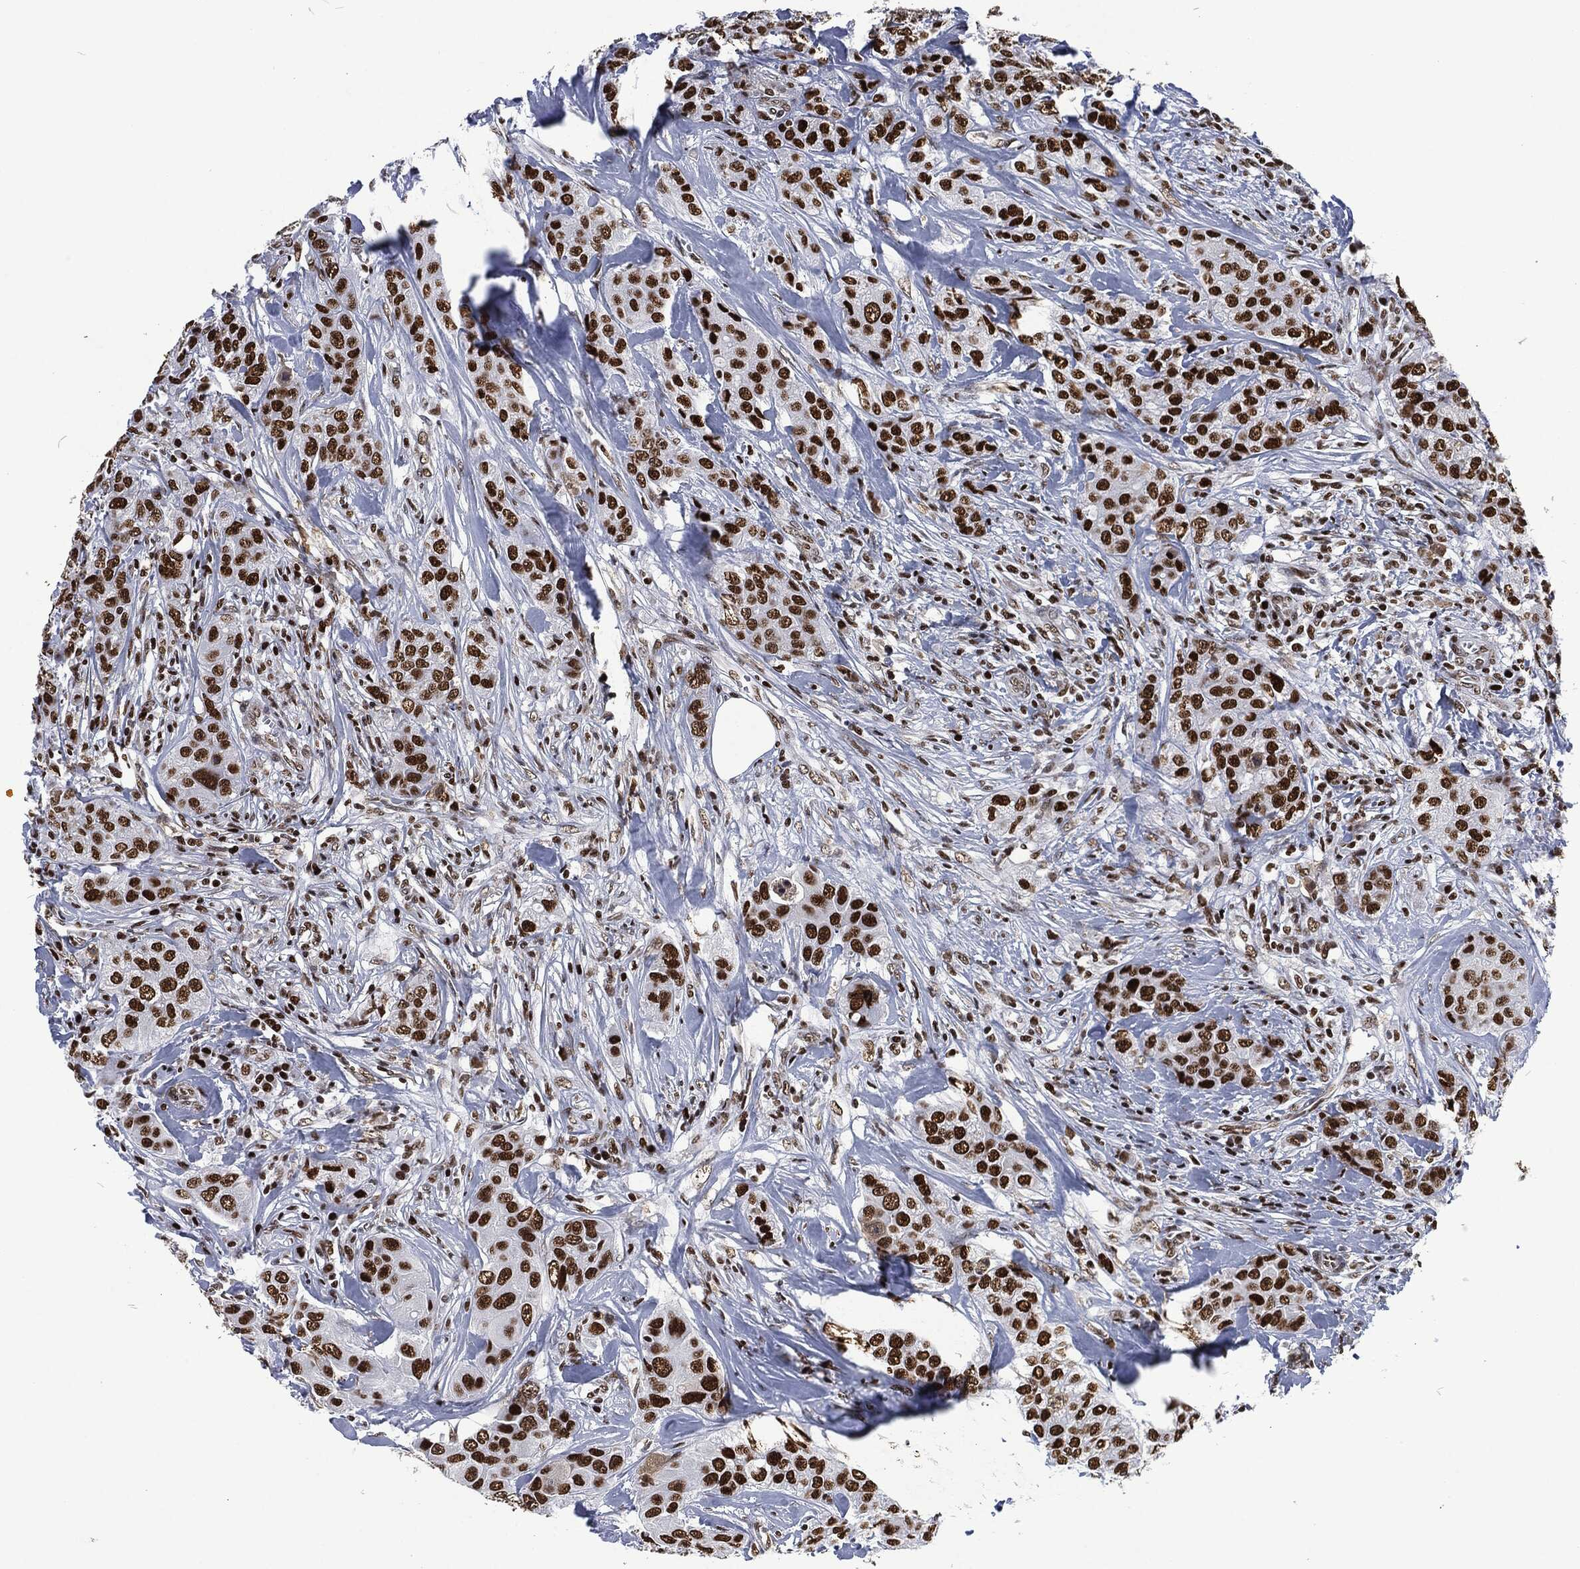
{"staining": {"intensity": "strong", "quantity": "25%-75%", "location": "nuclear"}, "tissue": "breast cancer", "cell_type": "Tumor cells", "image_type": "cancer", "snomed": [{"axis": "morphology", "description": "Duct carcinoma"}, {"axis": "topography", "description": "Breast"}], "caption": "DAB immunohistochemical staining of breast cancer (intraductal carcinoma) exhibits strong nuclear protein positivity in about 25%-75% of tumor cells.", "gene": "DCPS", "patient": {"sex": "female", "age": 43}}